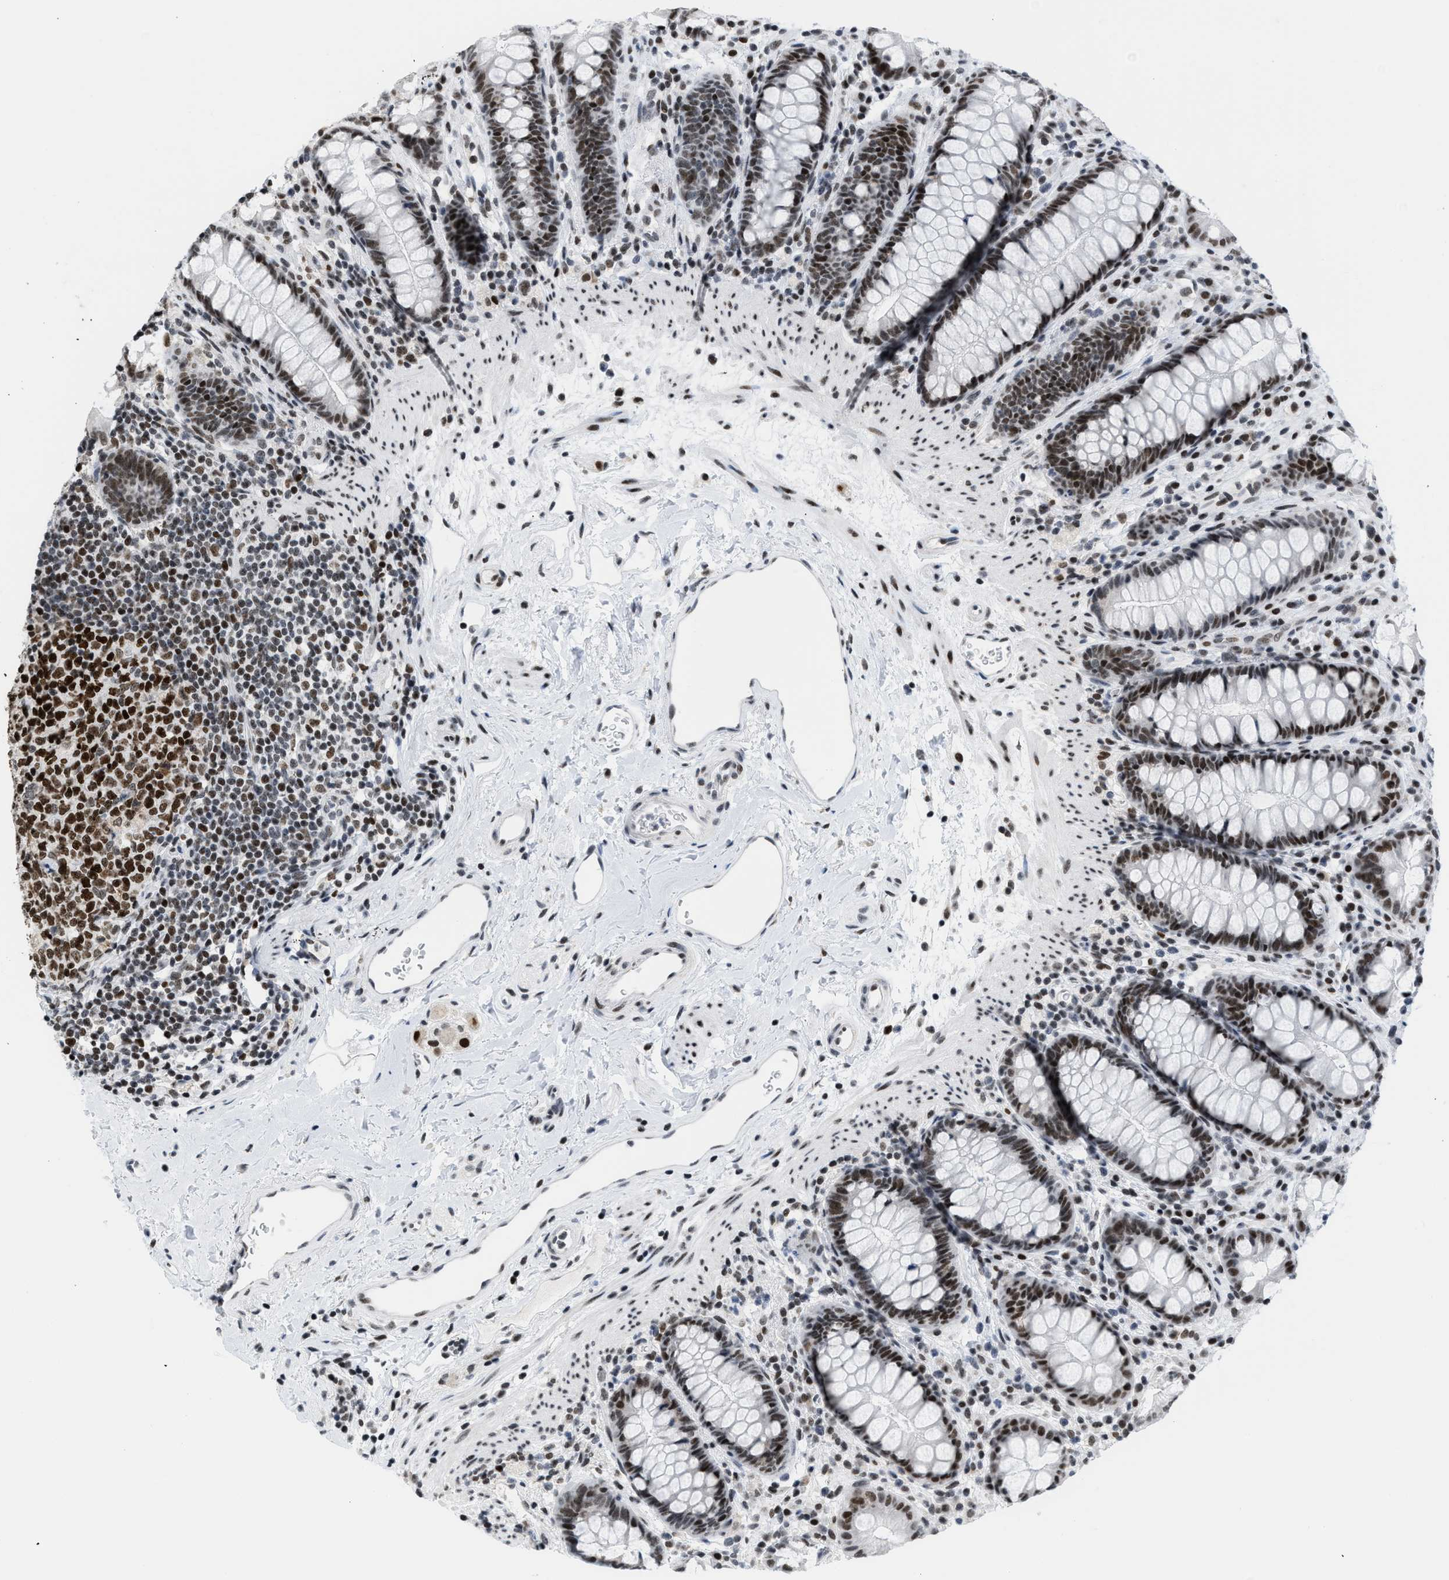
{"staining": {"intensity": "strong", "quantity": ">75%", "location": "nuclear"}, "tissue": "rectum", "cell_type": "Glandular cells", "image_type": "normal", "snomed": [{"axis": "morphology", "description": "Normal tissue, NOS"}, {"axis": "topography", "description": "Rectum"}], "caption": "Immunohistochemical staining of unremarkable human rectum shows high levels of strong nuclear positivity in approximately >75% of glandular cells.", "gene": "TERF2IP", "patient": {"sex": "female", "age": 65}}